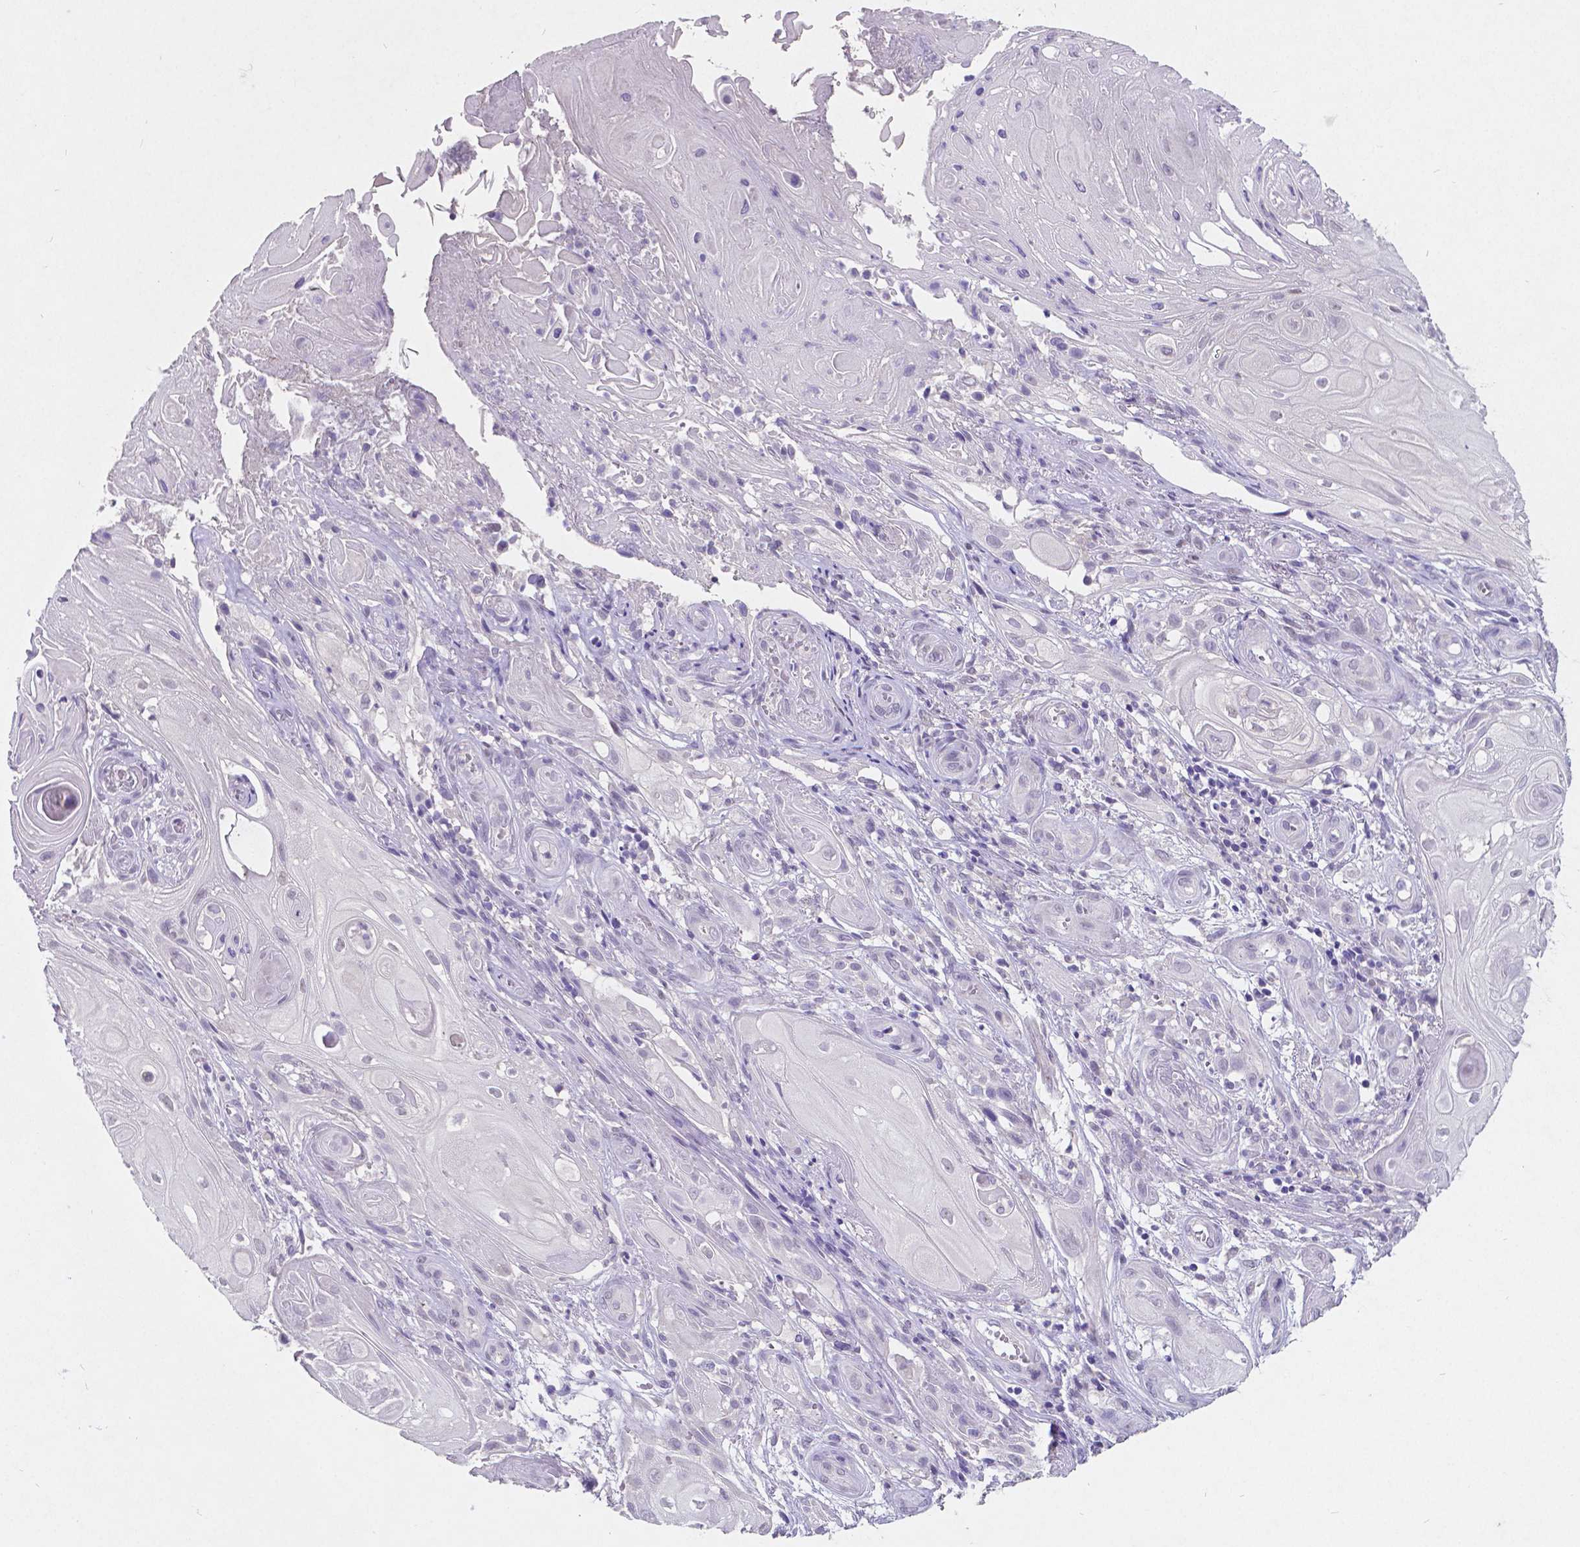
{"staining": {"intensity": "negative", "quantity": "none", "location": "none"}, "tissue": "skin cancer", "cell_type": "Tumor cells", "image_type": "cancer", "snomed": [{"axis": "morphology", "description": "Squamous cell carcinoma, NOS"}, {"axis": "topography", "description": "Skin"}], "caption": "An immunohistochemistry micrograph of squamous cell carcinoma (skin) is shown. There is no staining in tumor cells of squamous cell carcinoma (skin).", "gene": "SATB2", "patient": {"sex": "male", "age": 62}}